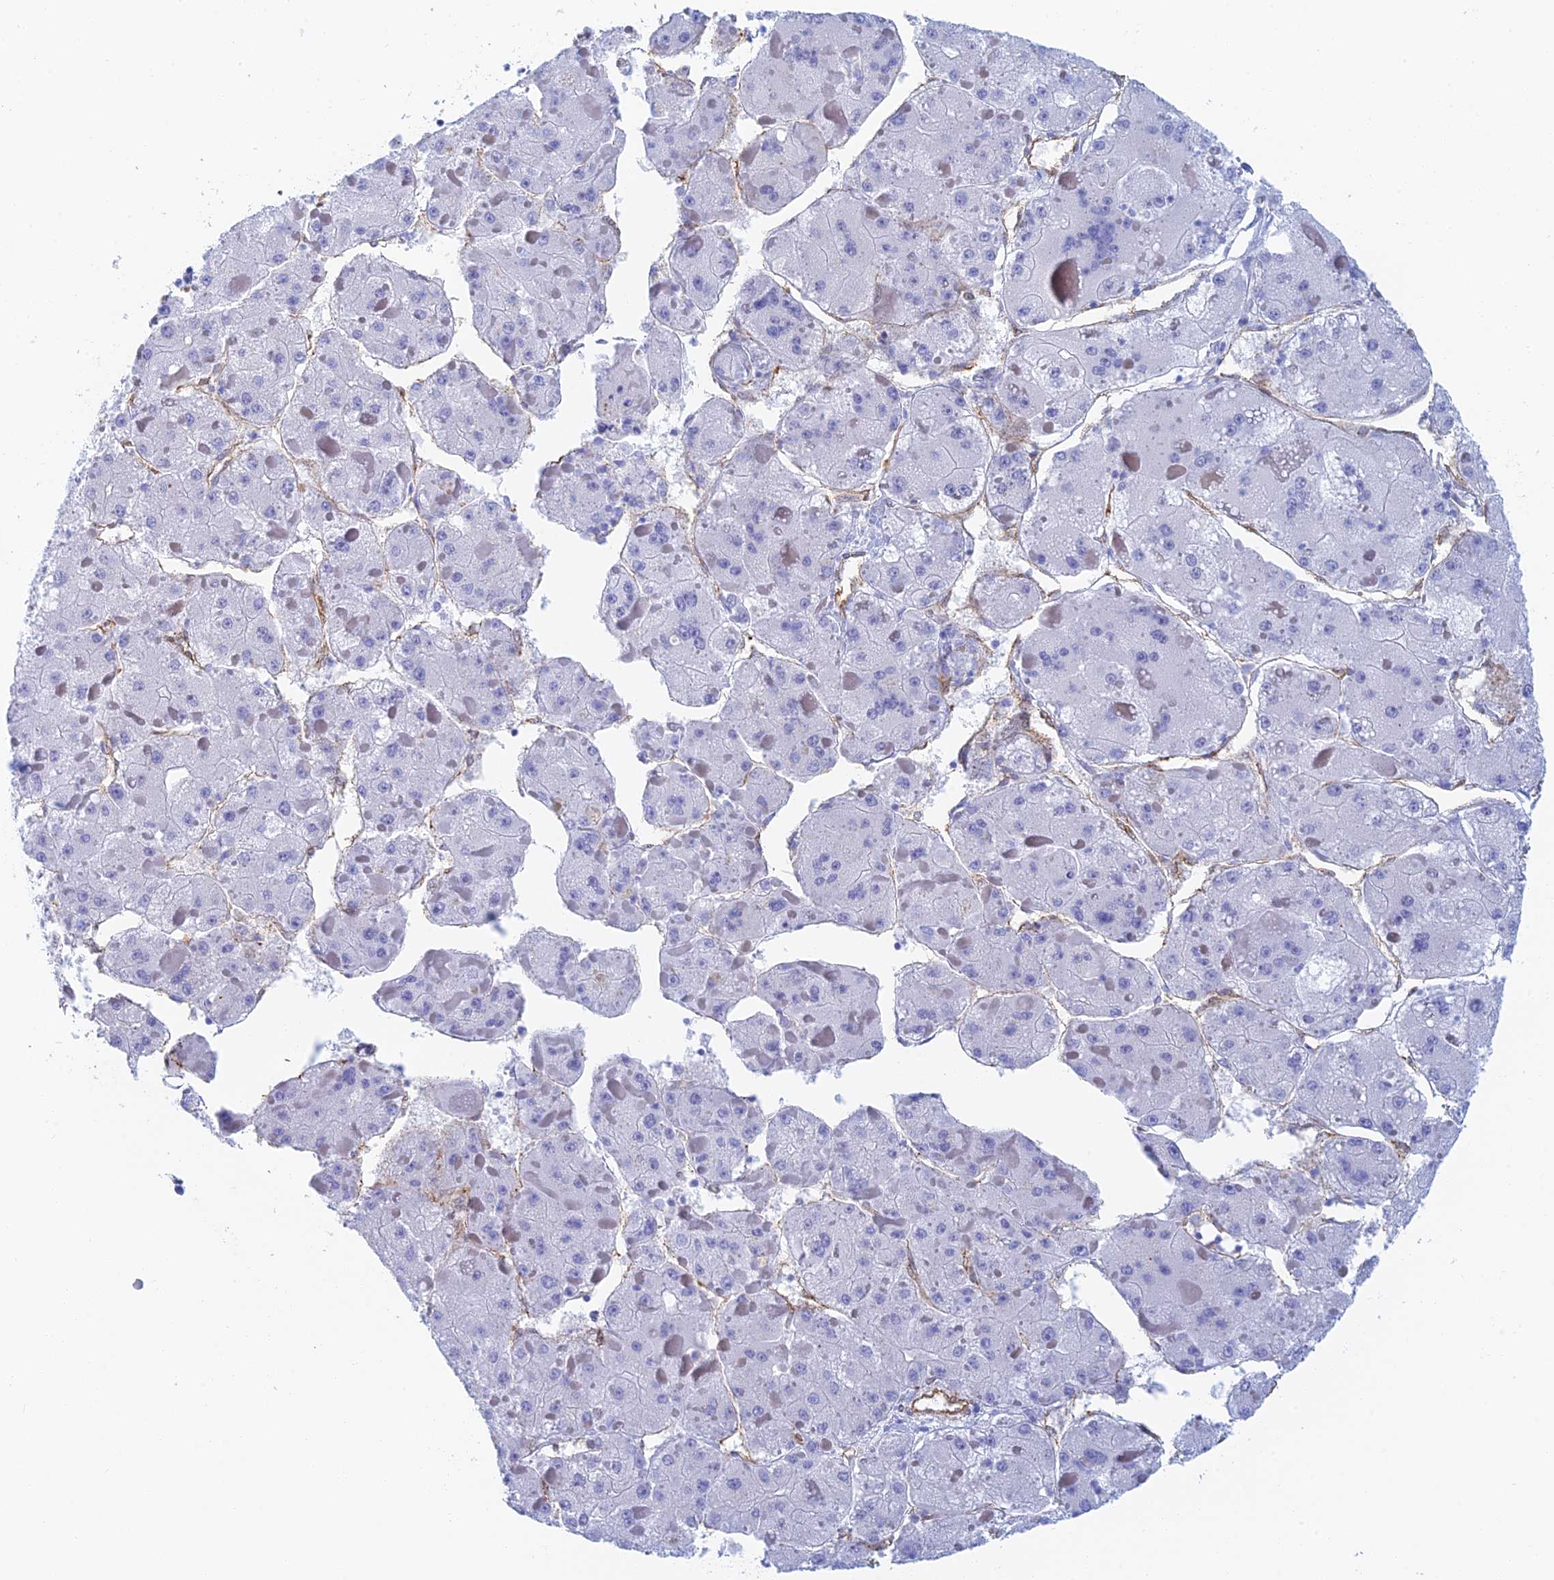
{"staining": {"intensity": "negative", "quantity": "none", "location": "none"}, "tissue": "liver cancer", "cell_type": "Tumor cells", "image_type": "cancer", "snomed": [{"axis": "morphology", "description": "Carcinoma, Hepatocellular, NOS"}, {"axis": "topography", "description": "Liver"}], "caption": "Liver cancer (hepatocellular carcinoma) was stained to show a protein in brown. There is no significant expression in tumor cells.", "gene": "CRIP2", "patient": {"sex": "female", "age": 73}}